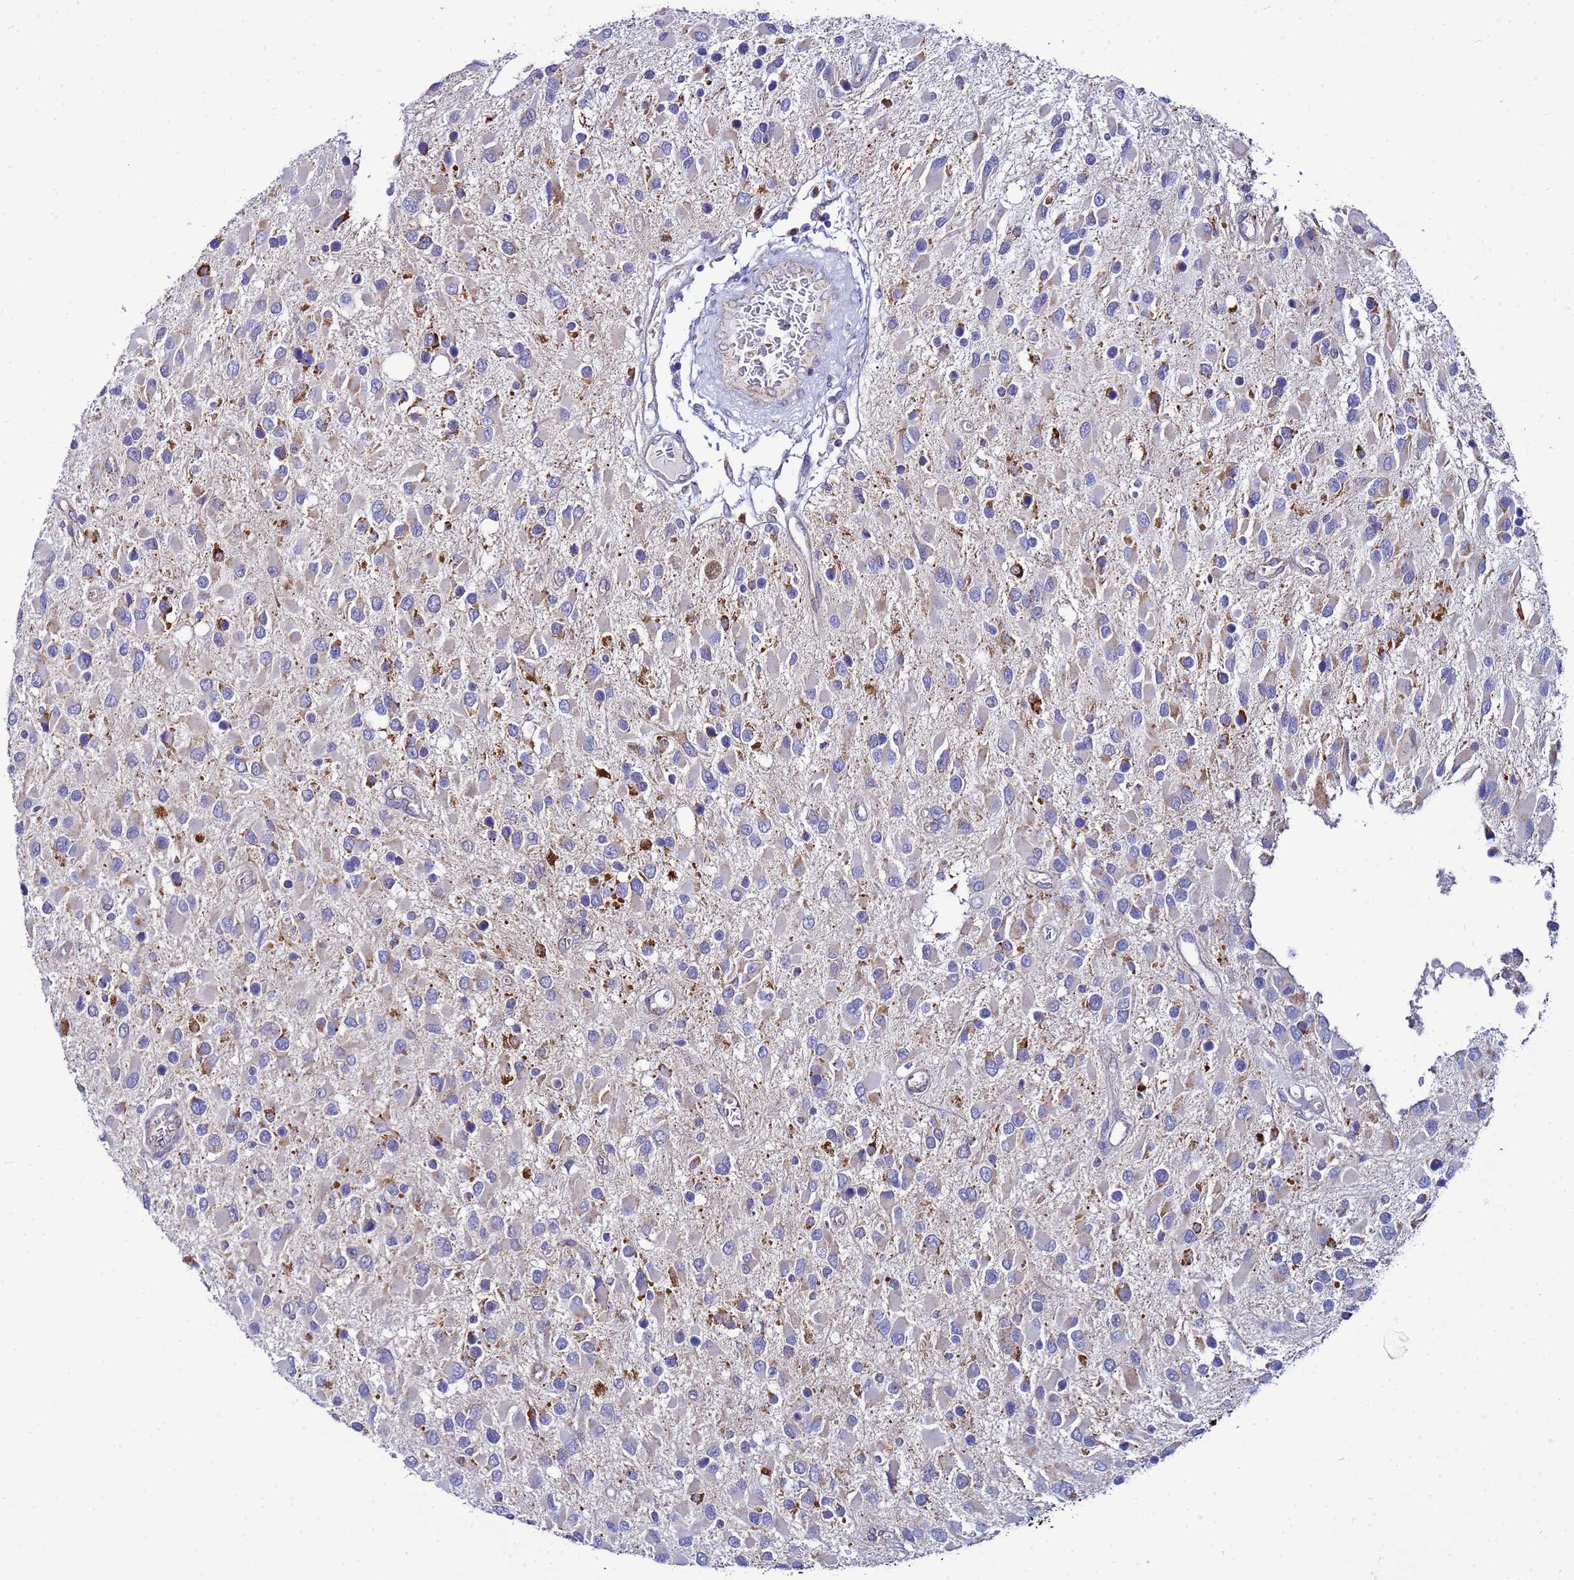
{"staining": {"intensity": "strong", "quantity": "<25%", "location": "cytoplasmic/membranous"}, "tissue": "glioma", "cell_type": "Tumor cells", "image_type": "cancer", "snomed": [{"axis": "morphology", "description": "Glioma, malignant, High grade"}, {"axis": "topography", "description": "Brain"}], "caption": "Tumor cells exhibit strong cytoplasmic/membranous expression in about <25% of cells in glioma.", "gene": "FAHD2A", "patient": {"sex": "male", "age": 53}}